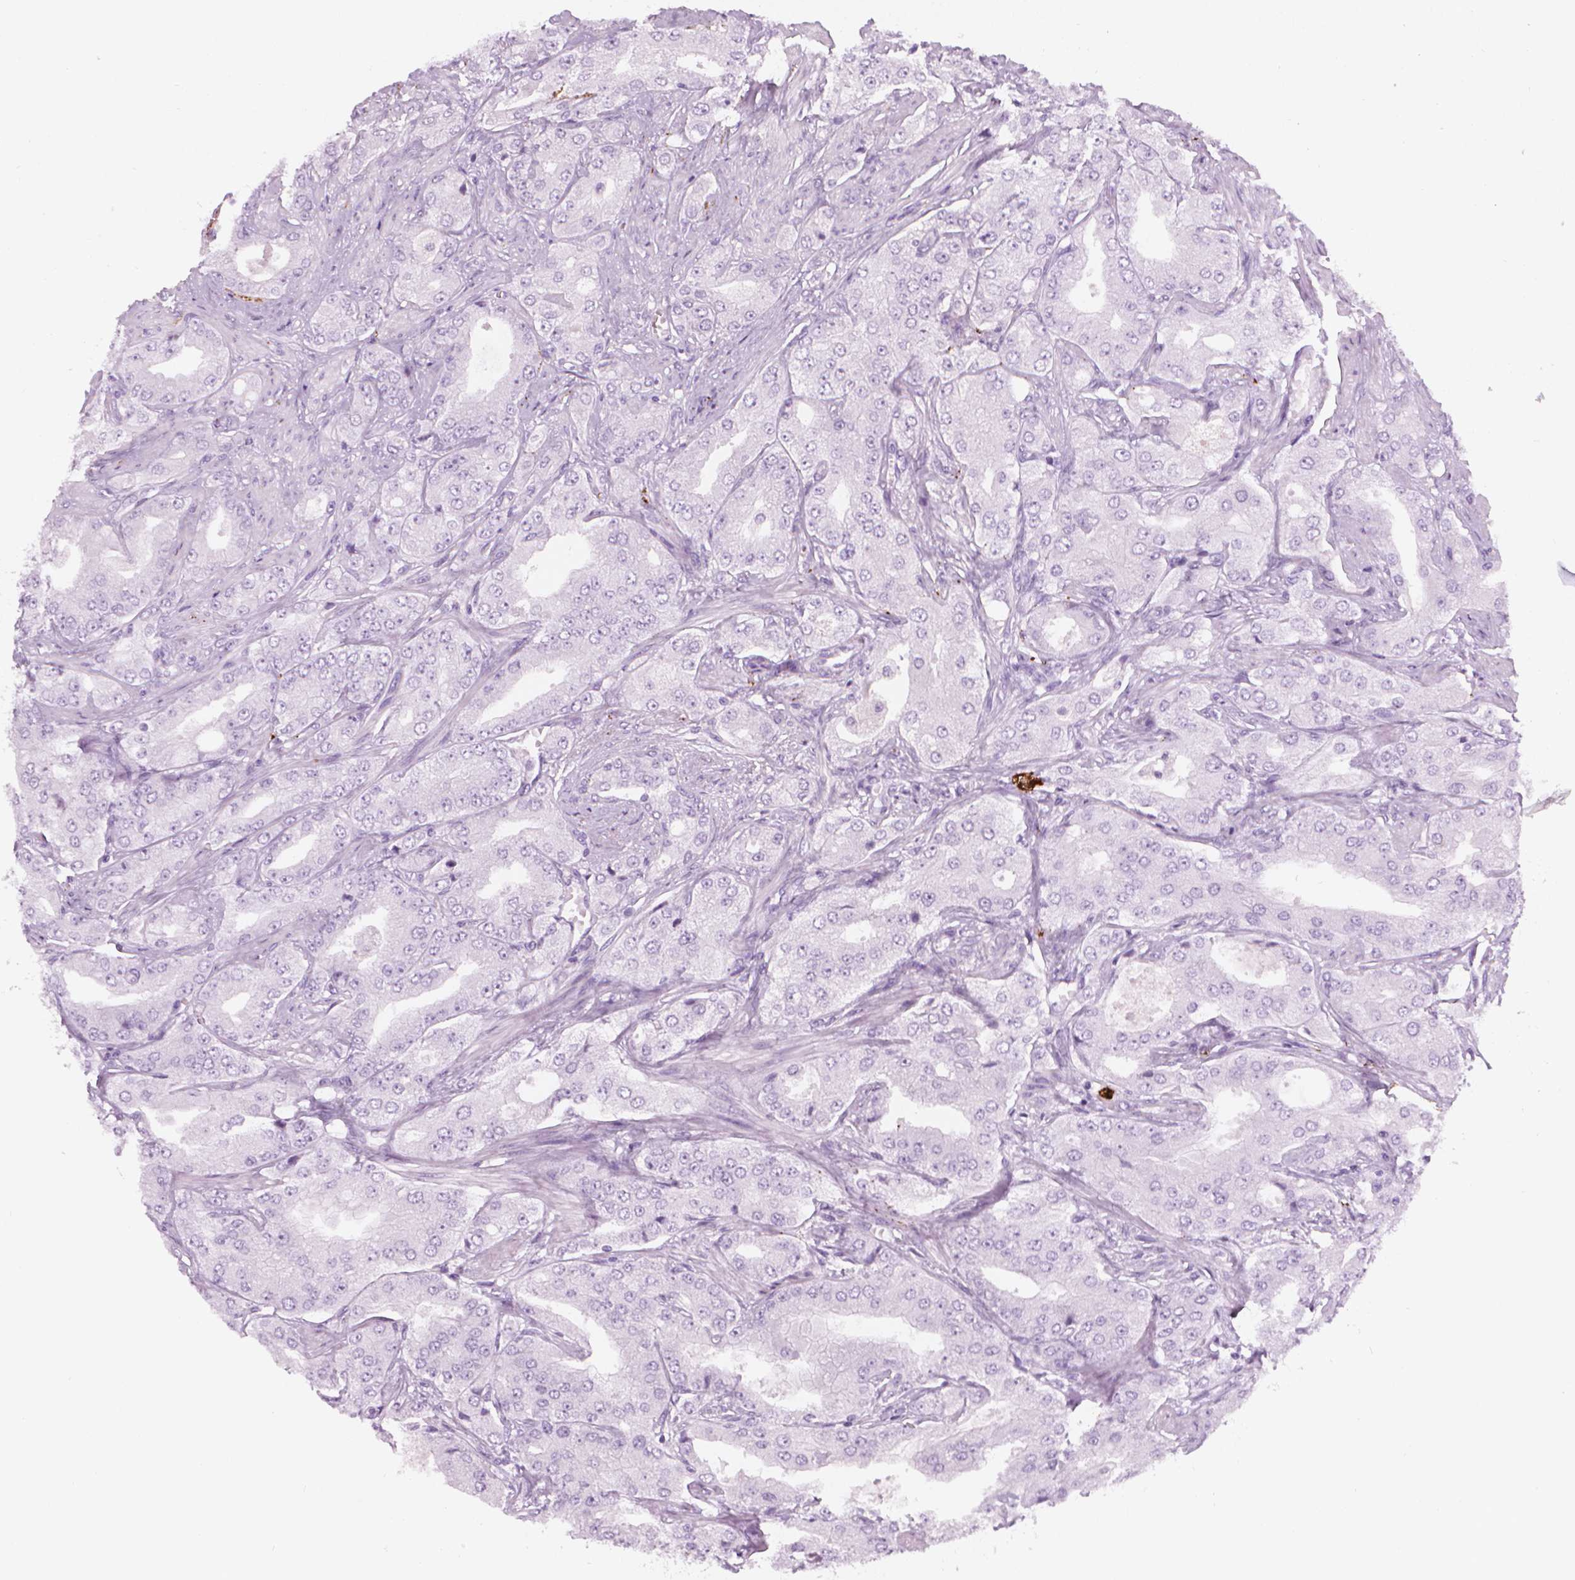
{"staining": {"intensity": "negative", "quantity": "none", "location": "none"}, "tissue": "prostate cancer", "cell_type": "Tumor cells", "image_type": "cancer", "snomed": [{"axis": "morphology", "description": "Adenocarcinoma, Low grade"}, {"axis": "topography", "description": "Prostate"}], "caption": "This histopathology image is of prostate cancer stained with IHC to label a protein in brown with the nuclei are counter-stained blue. There is no staining in tumor cells.", "gene": "SCG3", "patient": {"sex": "male", "age": 60}}